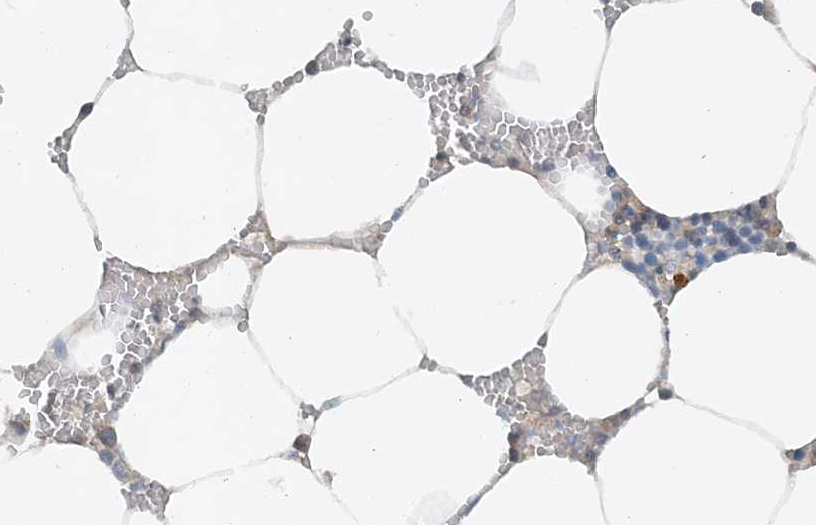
{"staining": {"intensity": "moderate", "quantity": "<25%", "location": "cytoplasmic/membranous"}, "tissue": "bone marrow", "cell_type": "Hematopoietic cells", "image_type": "normal", "snomed": [{"axis": "morphology", "description": "Normal tissue, NOS"}, {"axis": "topography", "description": "Bone marrow"}], "caption": "An image of human bone marrow stained for a protein displays moderate cytoplasmic/membranous brown staining in hematopoietic cells.", "gene": "MITD1", "patient": {"sex": "male", "age": 70}}